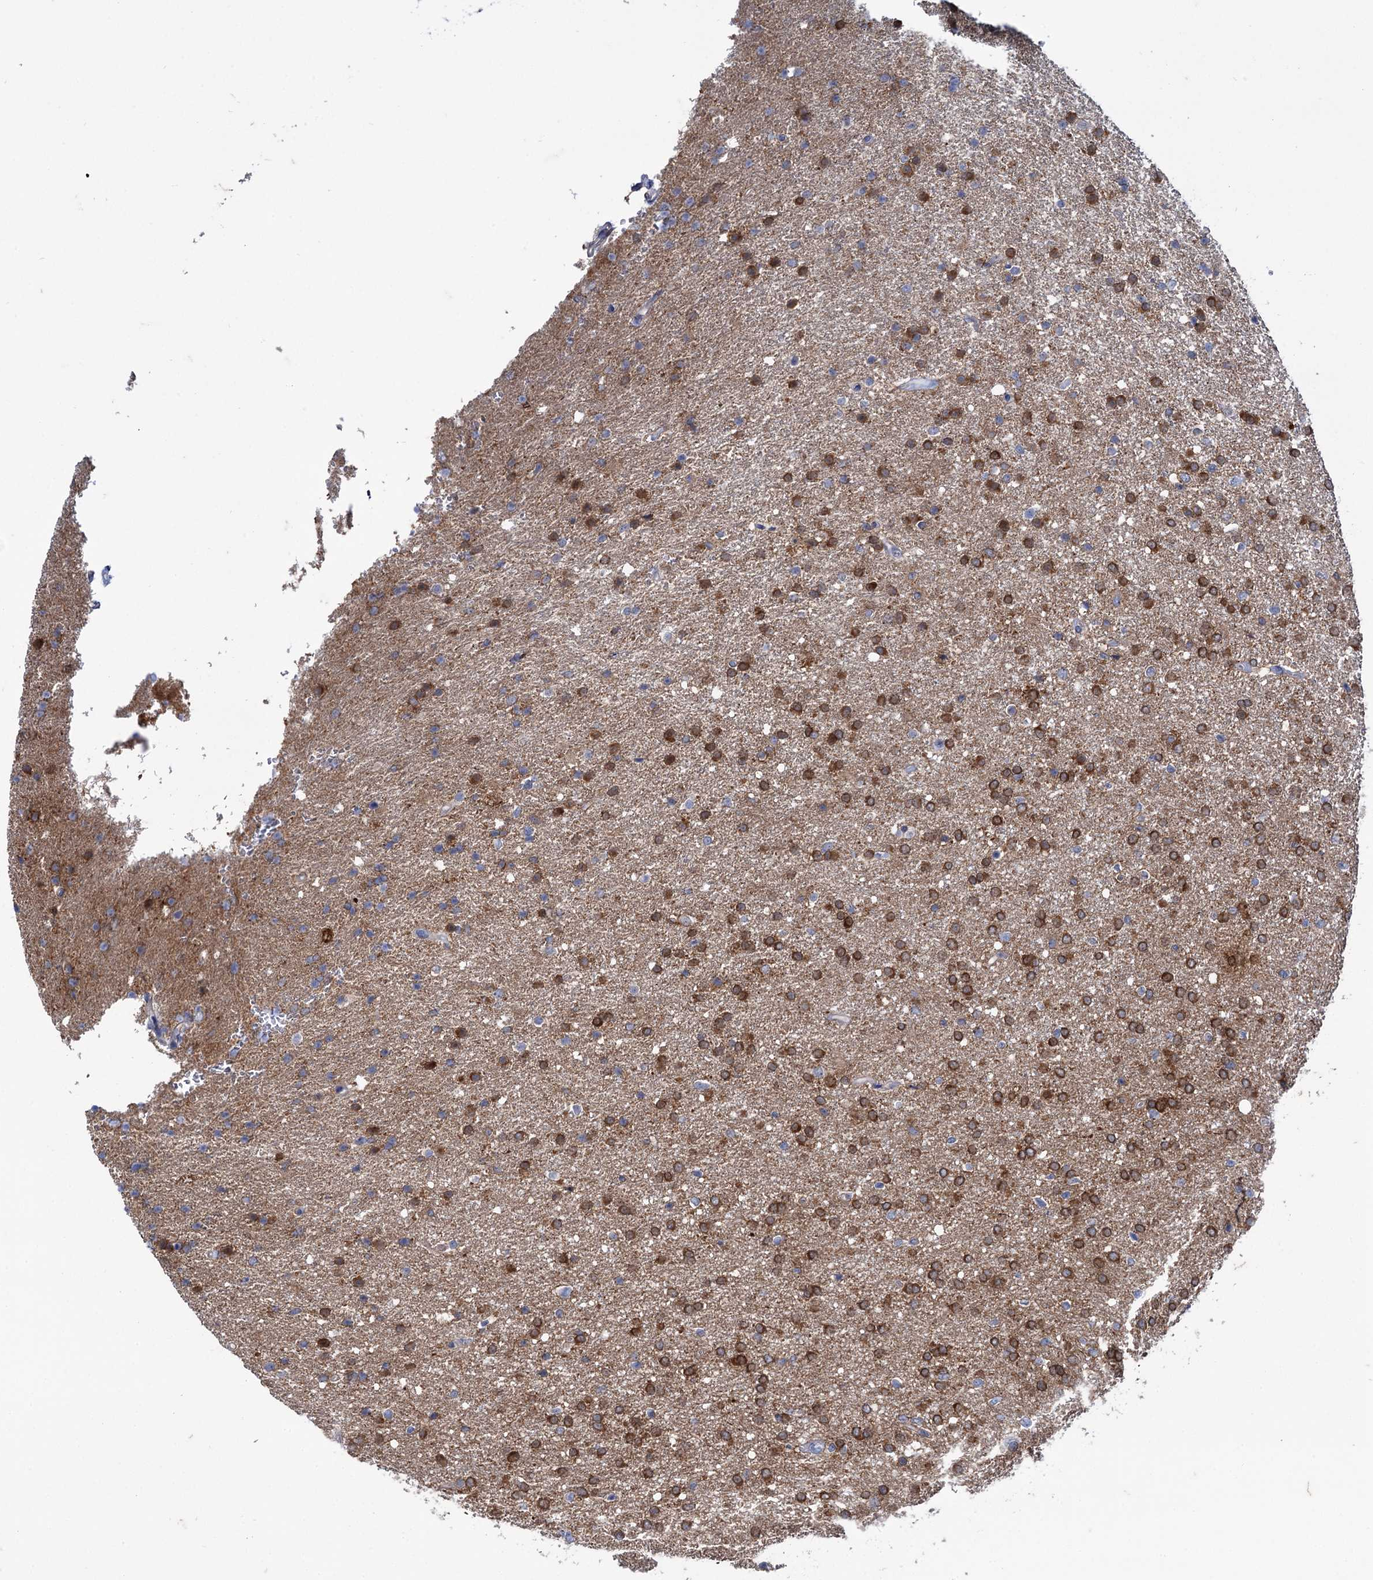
{"staining": {"intensity": "strong", "quantity": "25%-75%", "location": "cytoplasmic/membranous"}, "tissue": "glioma", "cell_type": "Tumor cells", "image_type": "cancer", "snomed": [{"axis": "morphology", "description": "Glioma, malignant, High grade"}, {"axis": "topography", "description": "Brain"}], "caption": "Tumor cells demonstrate high levels of strong cytoplasmic/membranous staining in about 25%-75% of cells in glioma.", "gene": "MID1IP1", "patient": {"sex": "male", "age": 72}}